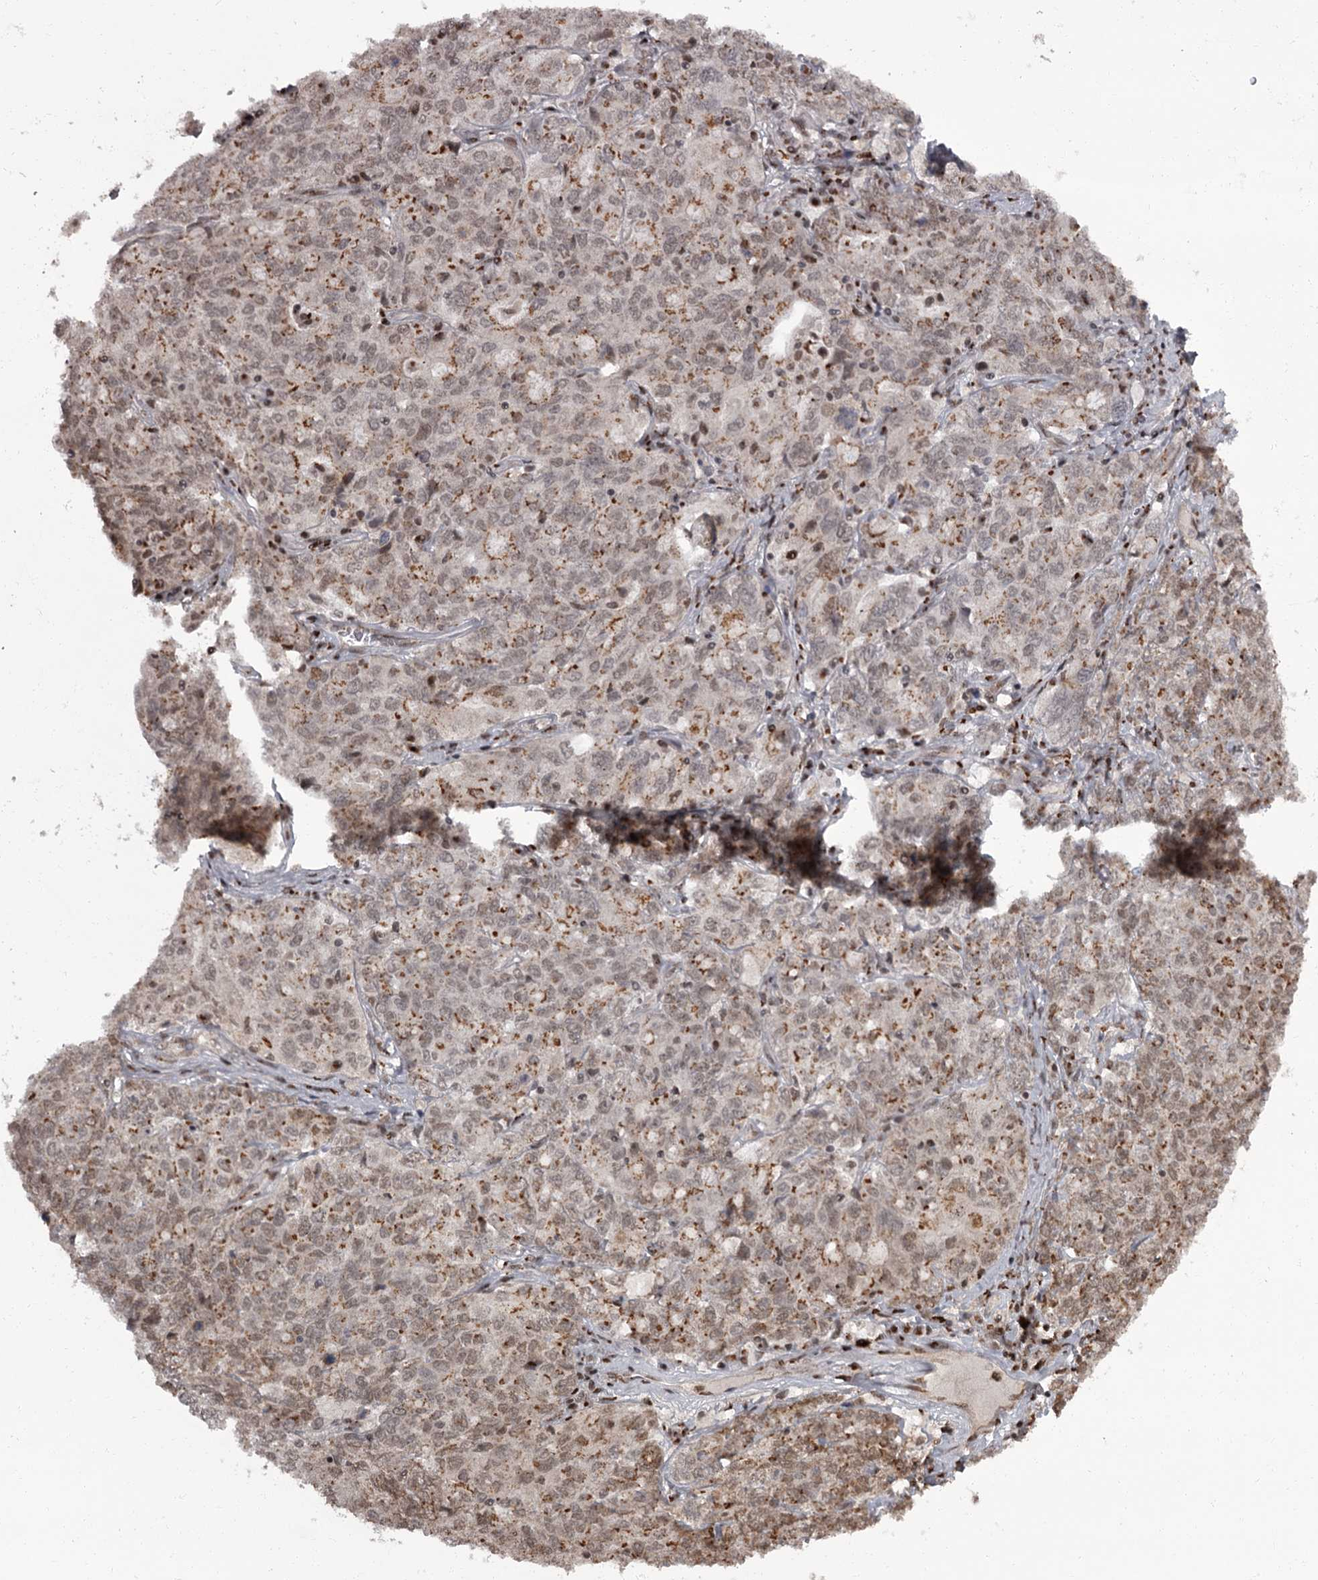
{"staining": {"intensity": "weak", "quantity": ">75%", "location": "nuclear"}, "tissue": "ovarian cancer", "cell_type": "Tumor cells", "image_type": "cancer", "snomed": [{"axis": "morphology", "description": "Carcinoma, endometroid"}, {"axis": "topography", "description": "Ovary"}], "caption": "This micrograph exhibits ovarian cancer stained with IHC to label a protein in brown. The nuclear of tumor cells show weak positivity for the protein. Nuclei are counter-stained blue.", "gene": "CEP83", "patient": {"sex": "female", "age": 62}}